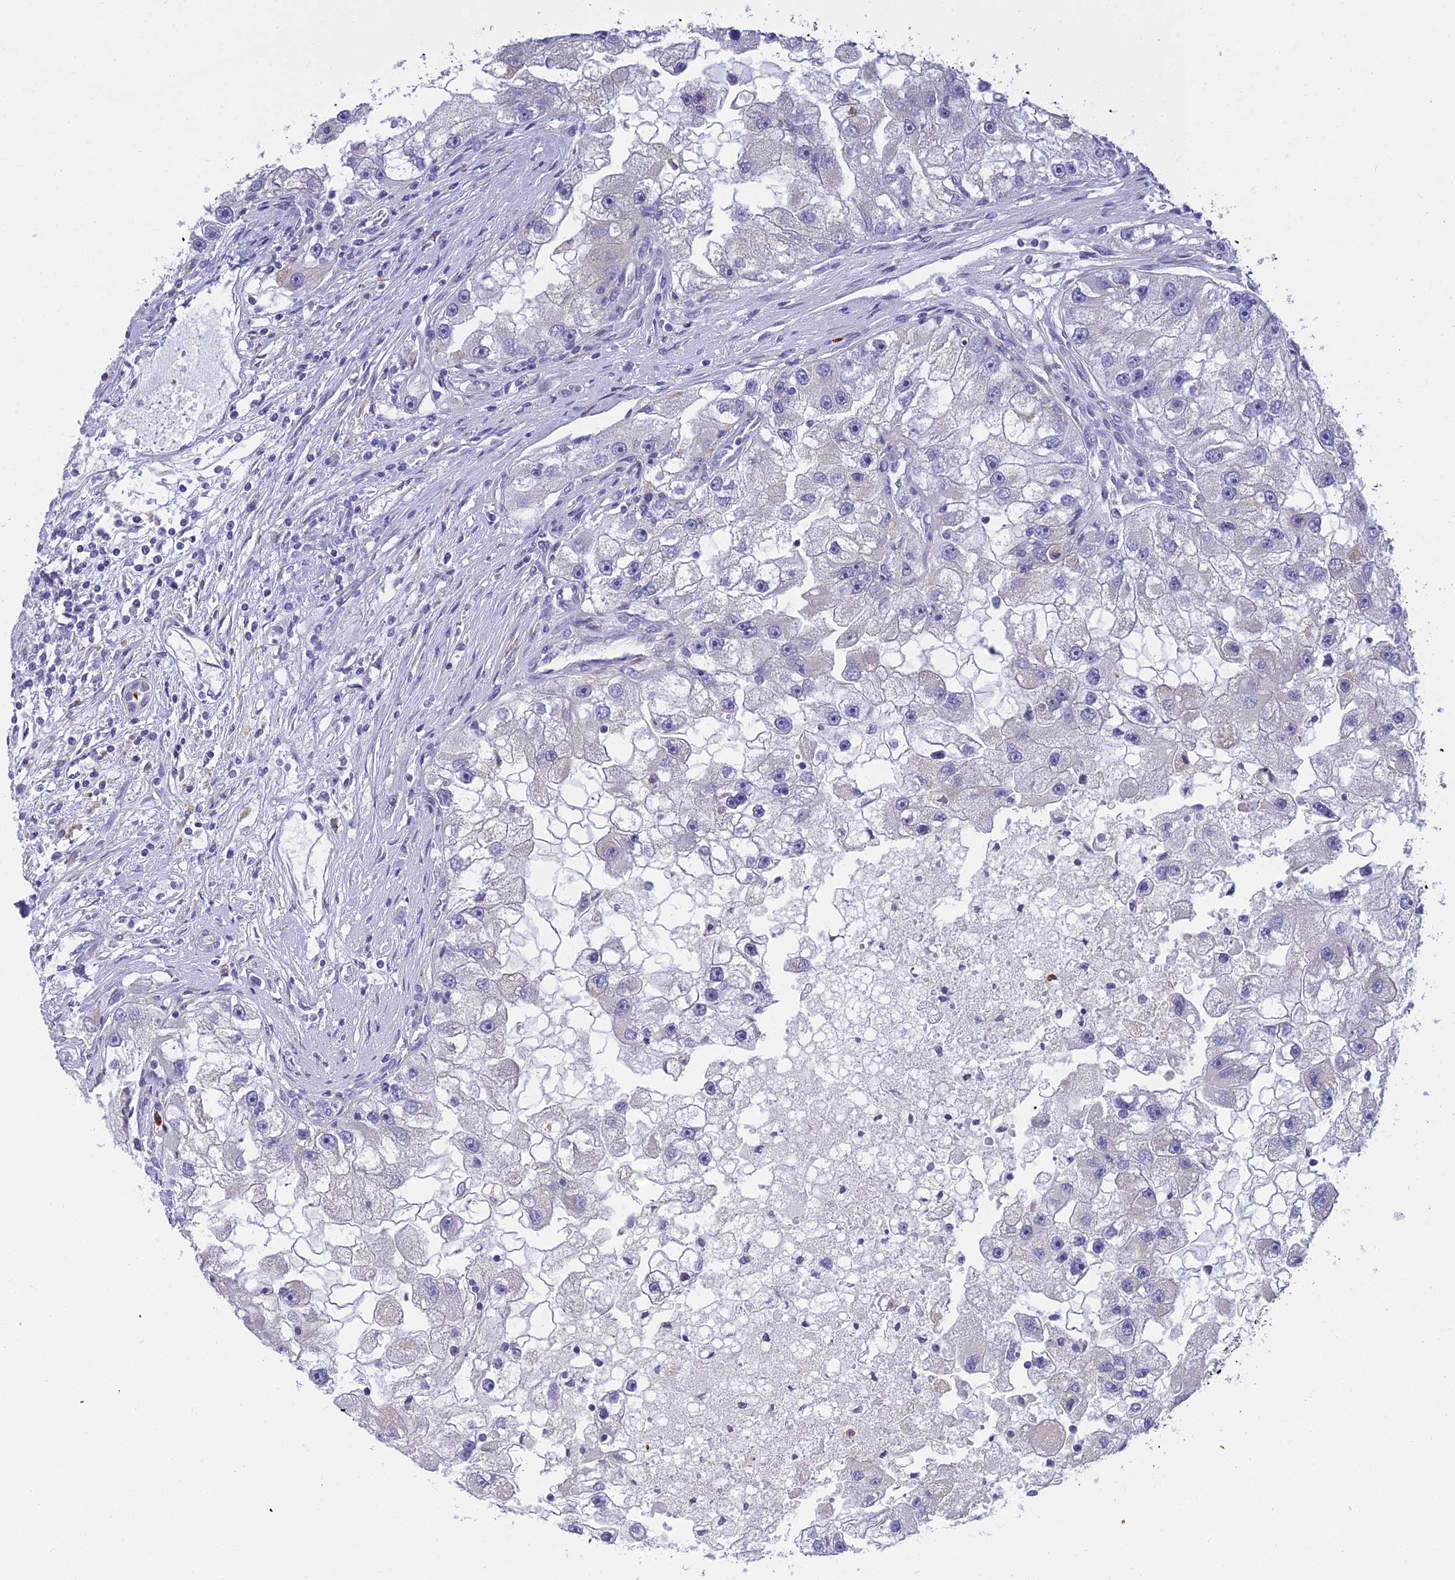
{"staining": {"intensity": "negative", "quantity": "none", "location": "none"}, "tissue": "renal cancer", "cell_type": "Tumor cells", "image_type": "cancer", "snomed": [{"axis": "morphology", "description": "Adenocarcinoma, NOS"}, {"axis": "topography", "description": "Kidney"}], "caption": "Adenocarcinoma (renal) stained for a protein using IHC demonstrates no expression tumor cells.", "gene": "CLCN7", "patient": {"sex": "male", "age": 63}}